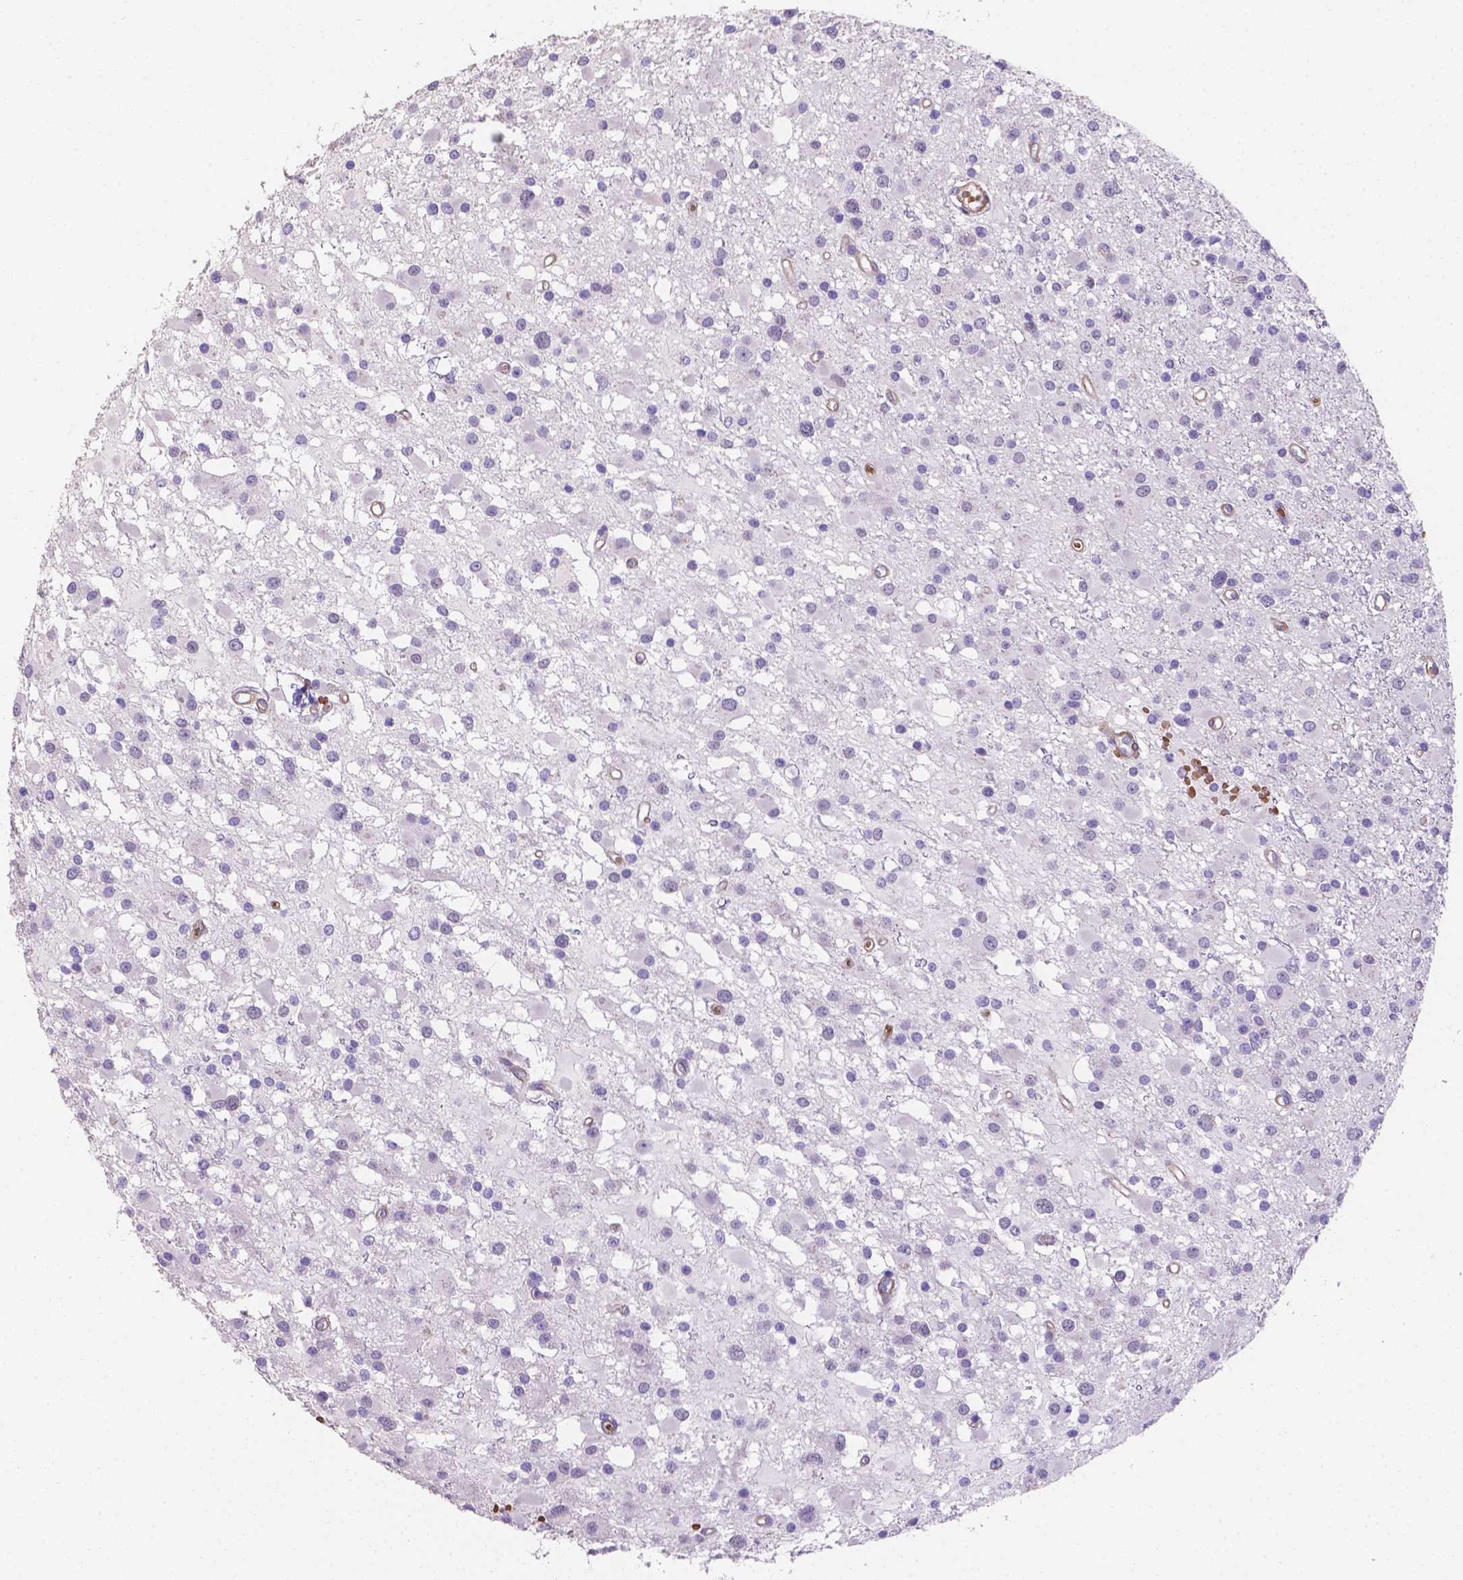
{"staining": {"intensity": "negative", "quantity": "none", "location": "none"}, "tissue": "glioma", "cell_type": "Tumor cells", "image_type": "cancer", "snomed": [{"axis": "morphology", "description": "Glioma, malignant, High grade"}, {"axis": "topography", "description": "Brain"}], "caption": "High-grade glioma (malignant) was stained to show a protein in brown. There is no significant staining in tumor cells.", "gene": "SLC40A1", "patient": {"sex": "male", "age": 54}}